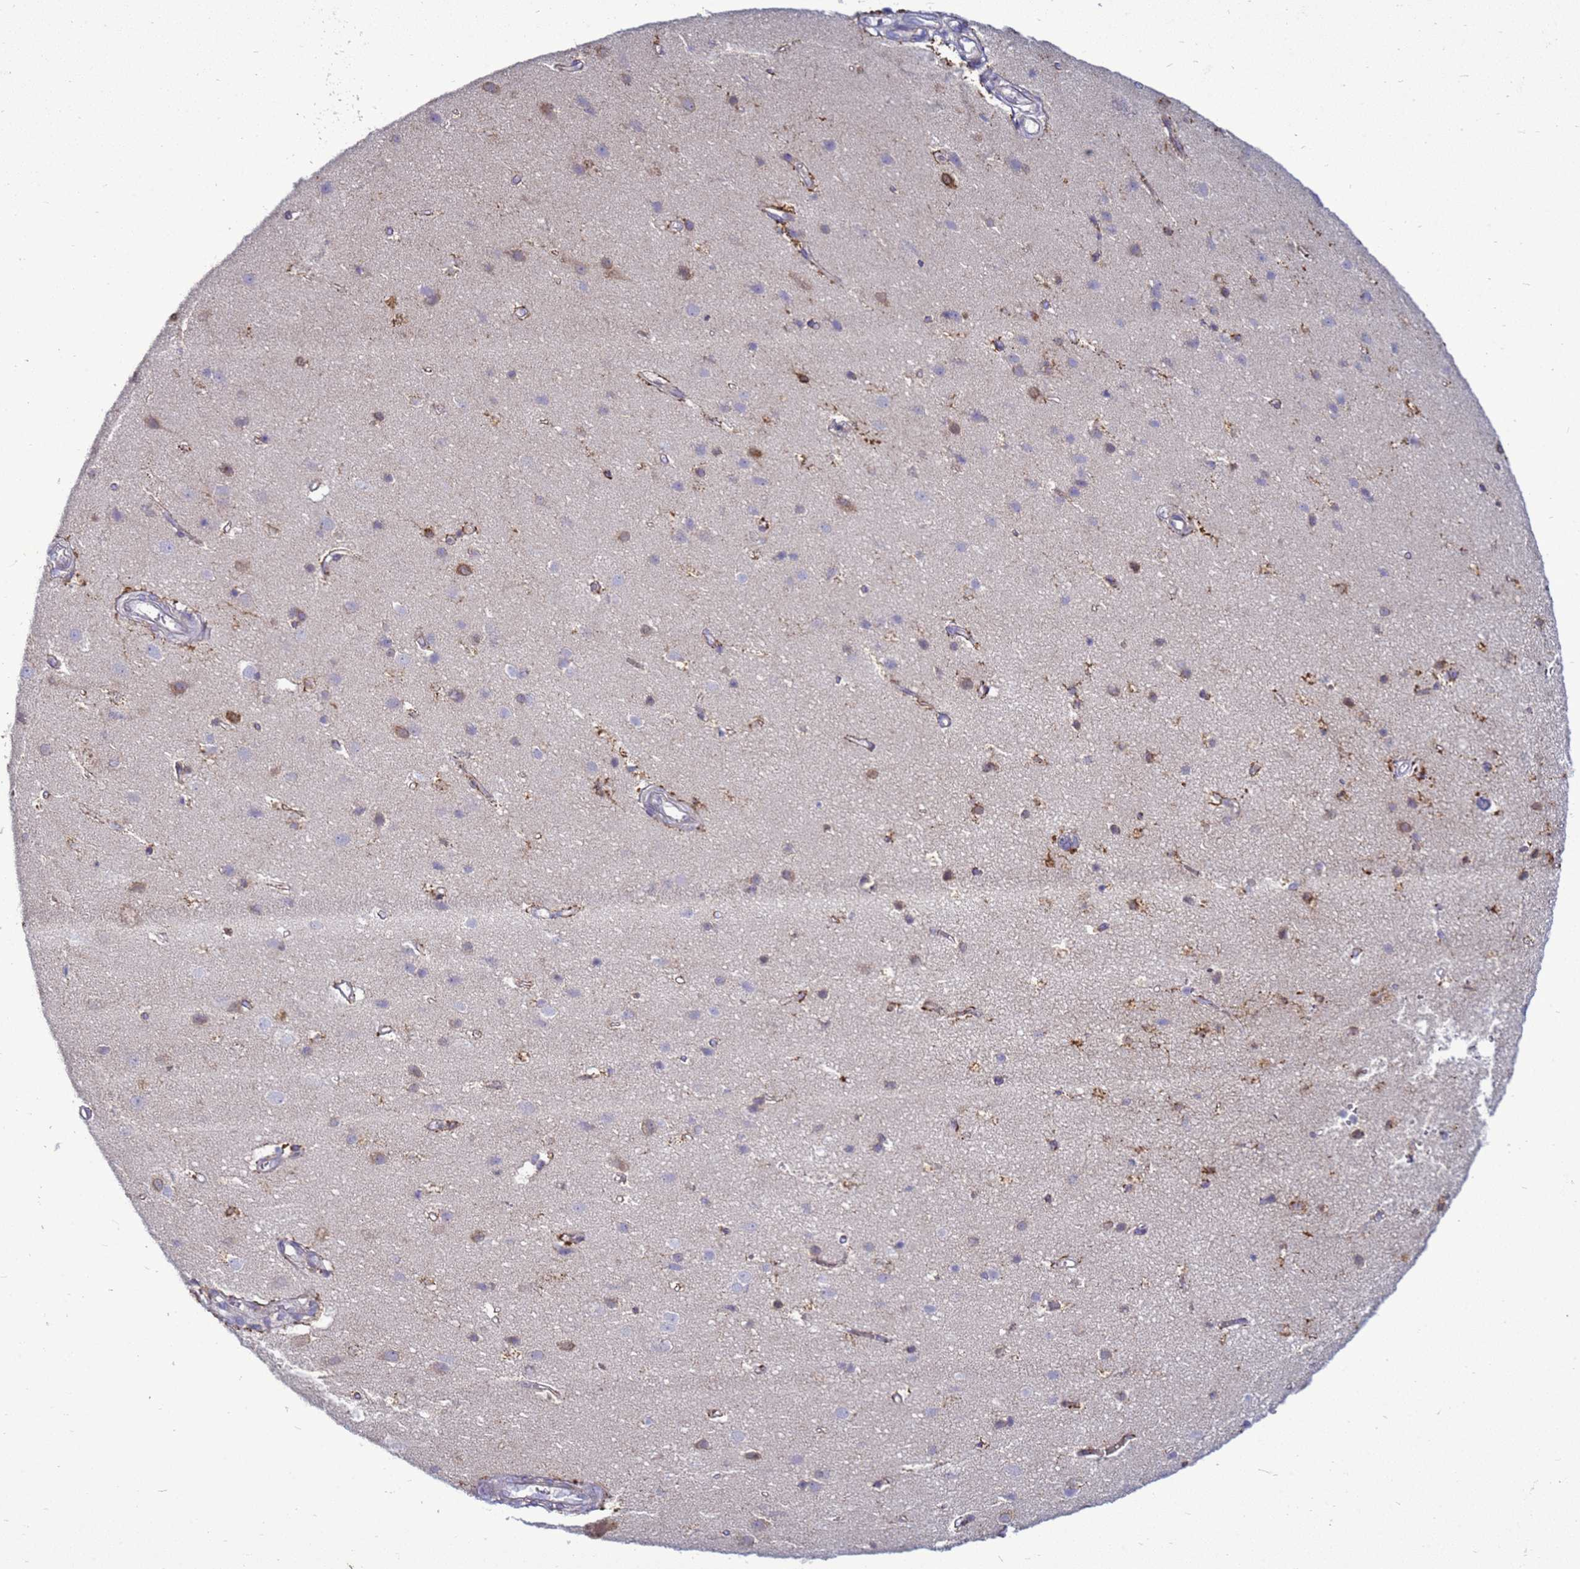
{"staining": {"intensity": "weak", "quantity": "25%-75%", "location": "cytoplasmic/membranous"}, "tissue": "cerebral cortex", "cell_type": "Endothelial cells", "image_type": "normal", "snomed": [{"axis": "morphology", "description": "Normal tissue, NOS"}, {"axis": "topography", "description": "Cerebral cortex"}], "caption": "Cerebral cortex was stained to show a protein in brown. There is low levels of weak cytoplasmic/membranous expression in approximately 25%-75% of endothelial cells. Using DAB (brown) and hematoxylin (blue) stains, captured at high magnification using brightfield microscopy.", "gene": "MON1B", "patient": {"sex": "male", "age": 54}}